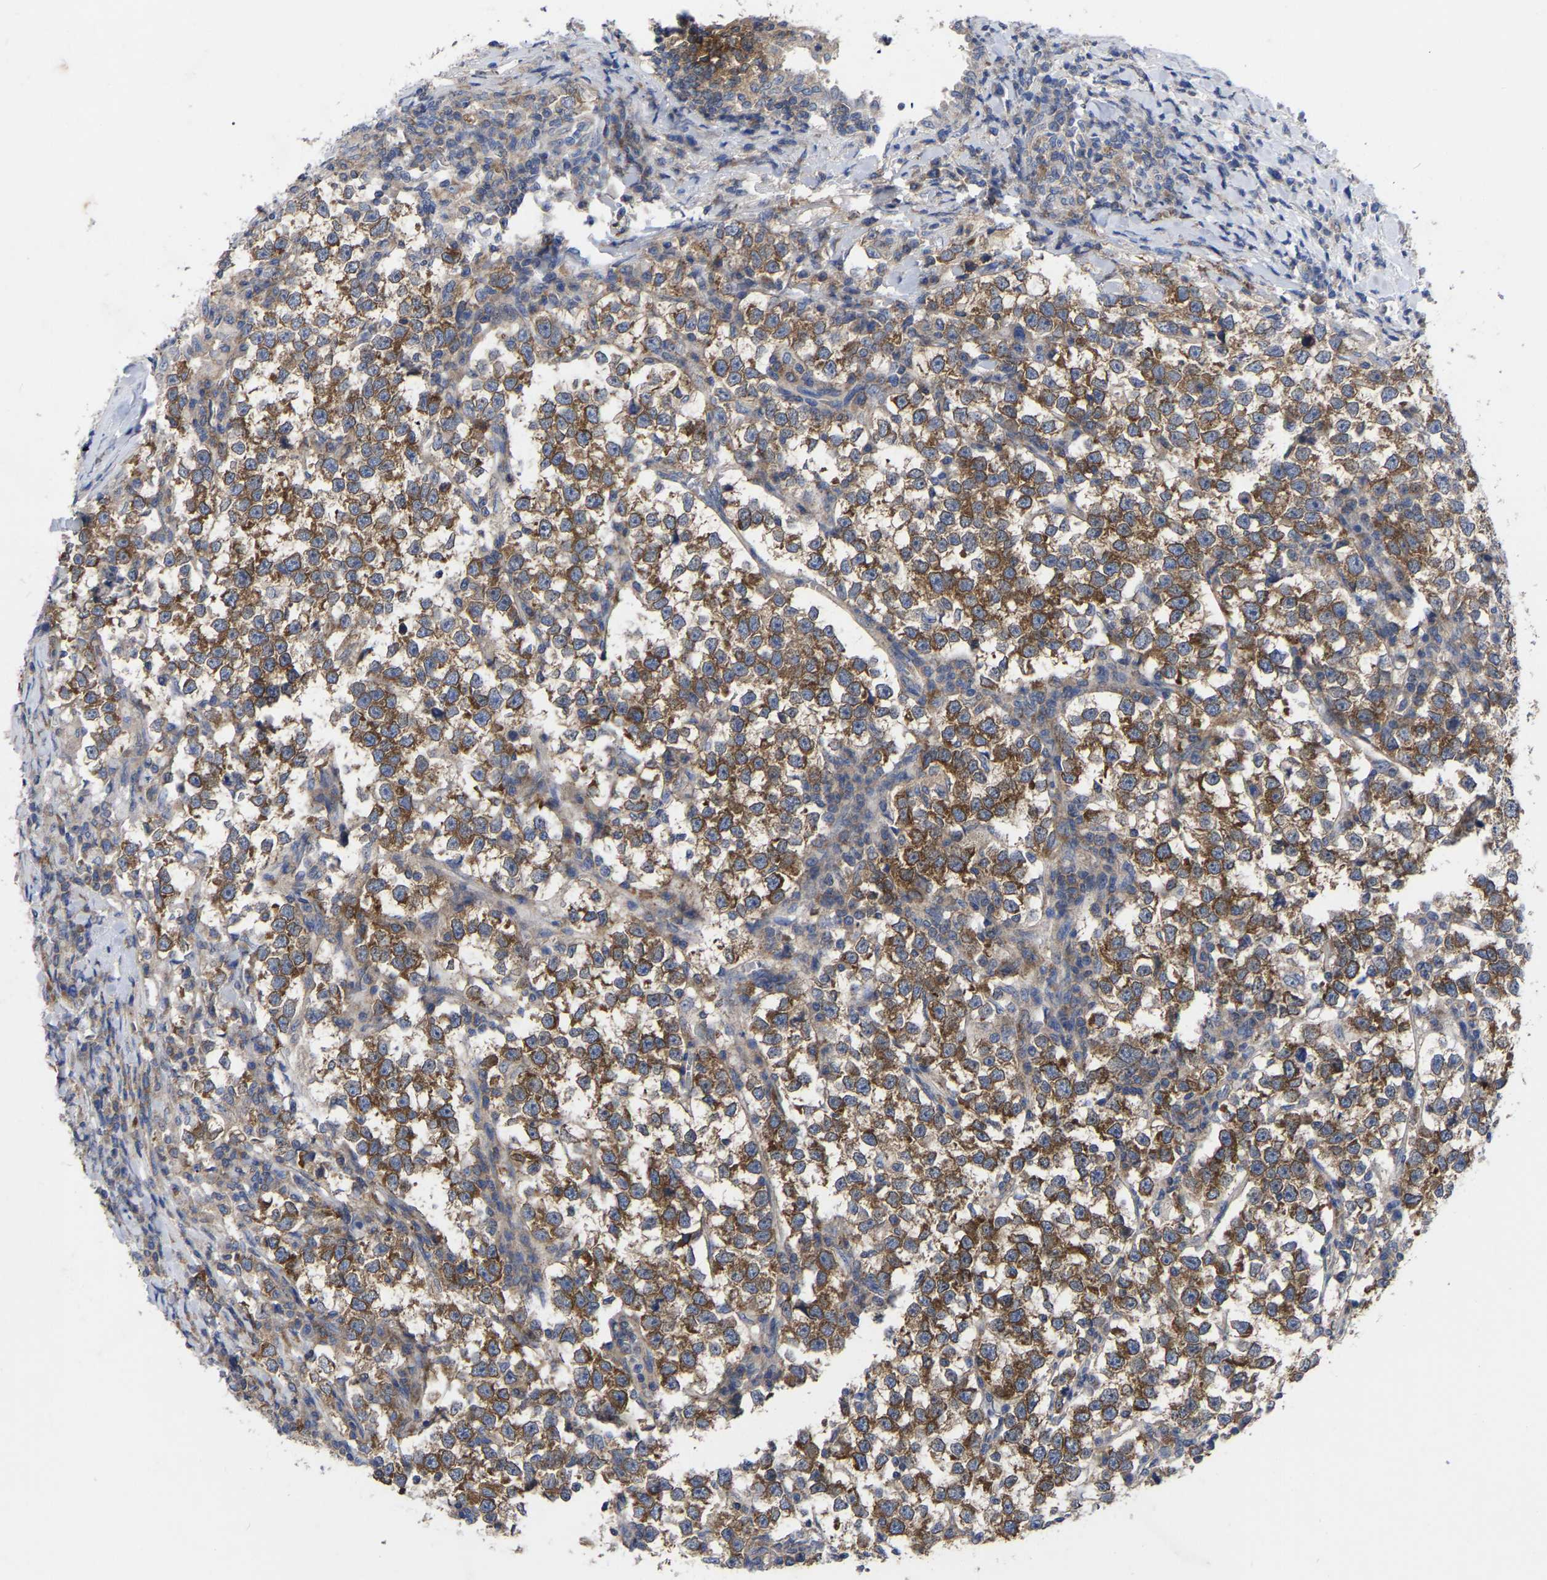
{"staining": {"intensity": "moderate", "quantity": ">75%", "location": "cytoplasmic/membranous"}, "tissue": "testis cancer", "cell_type": "Tumor cells", "image_type": "cancer", "snomed": [{"axis": "morphology", "description": "Normal tissue, NOS"}, {"axis": "morphology", "description": "Seminoma, NOS"}, {"axis": "topography", "description": "Testis"}], "caption": "Testis cancer (seminoma) was stained to show a protein in brown. There is medium levels of moderate cytoplasmic/membranous expression in approximately >75% of tumor cells.", "gene": "TCP1", "patient": {"sex": "male", "age": 43}}